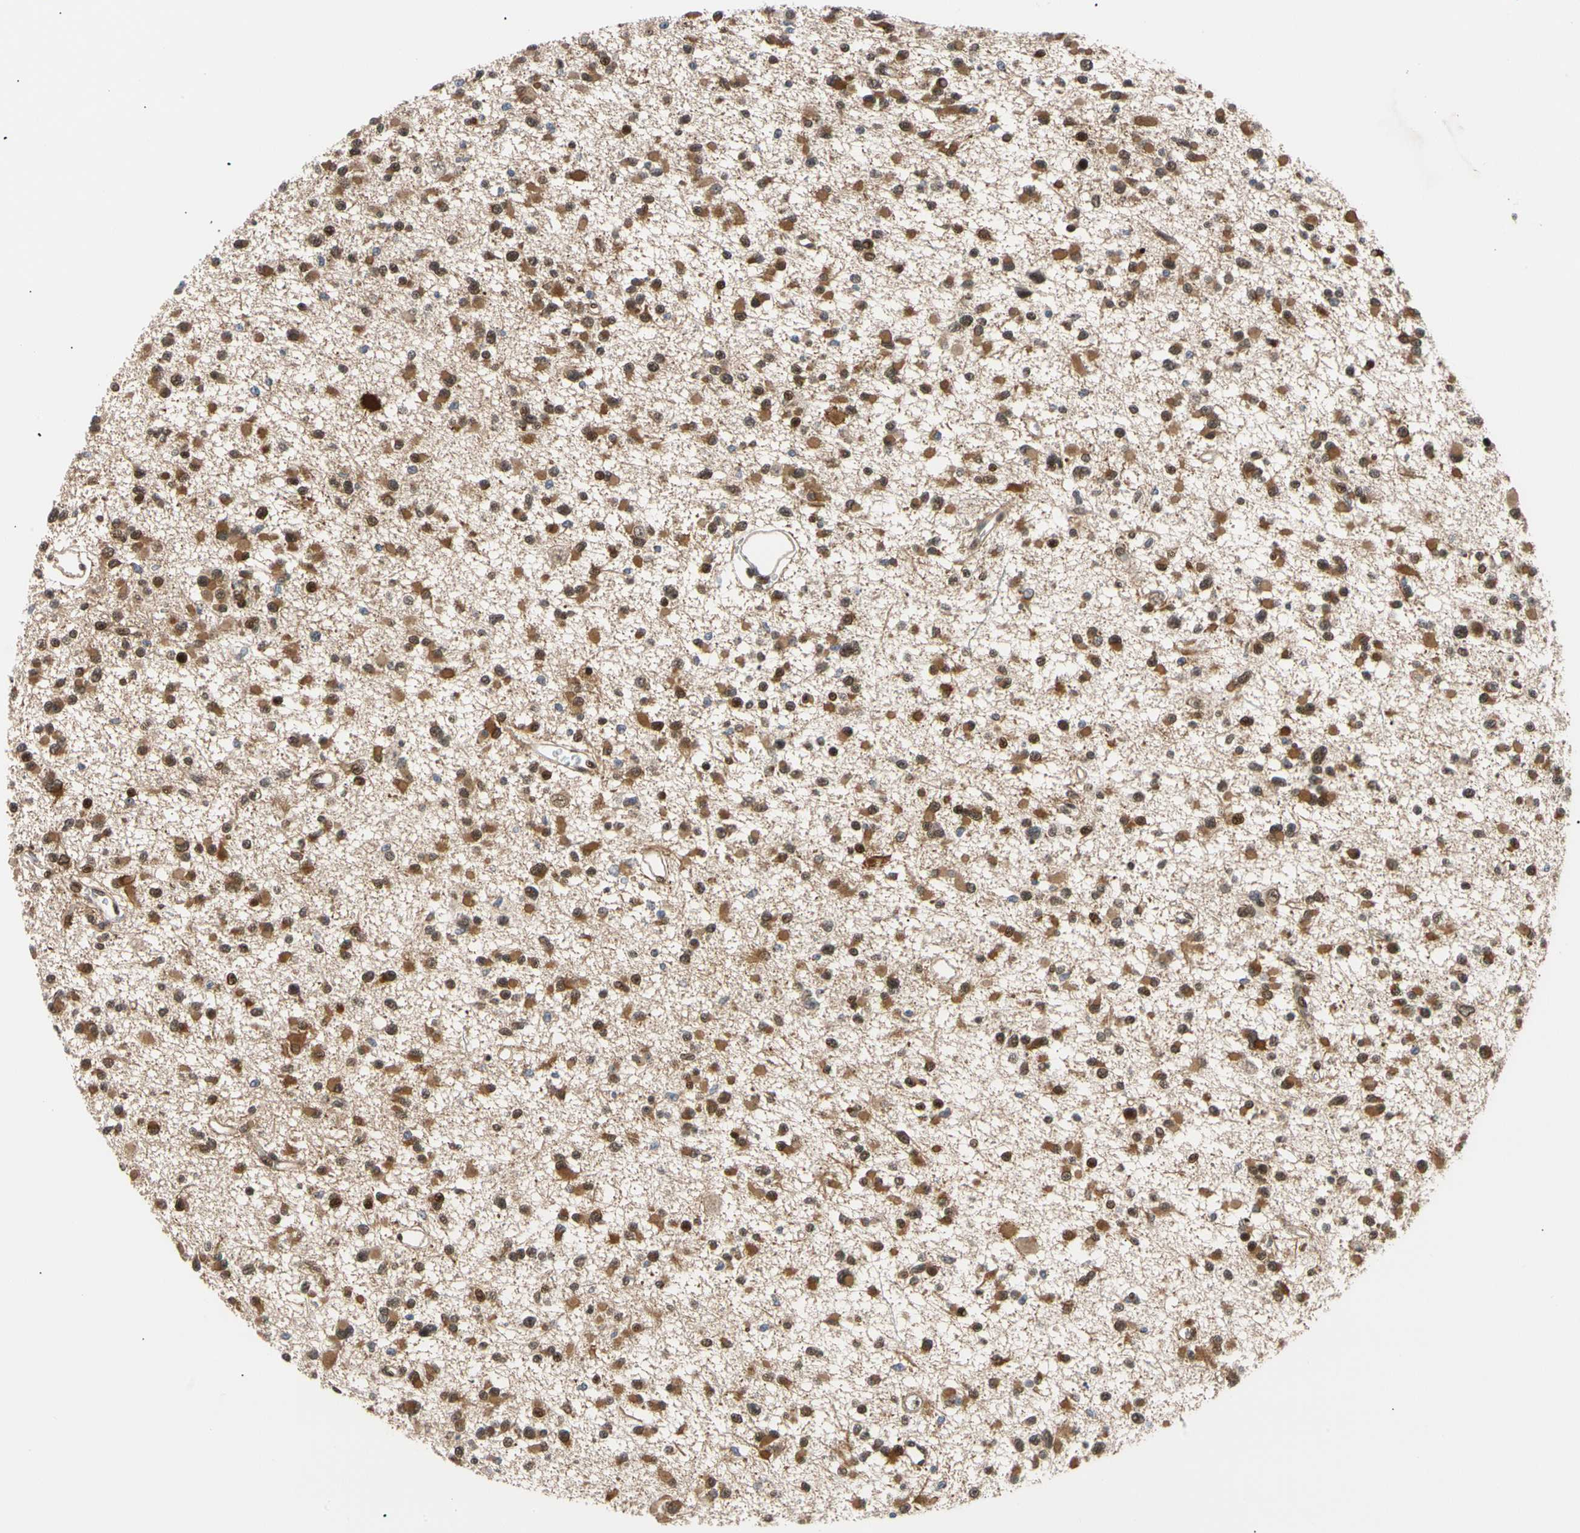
{"staining": {"intensity": "moderate", "quantity": ">75%", "location": "cytoplasmic/membranous"}, "tissue": "glioma", "cell_type": "Tumor cells", "image_type": "cancer", "snomed": [{"axis": "morphology", "description": "Glioma, malignant, Low grade"}, {"axis": "topography", "description": "Brain"}], "caption": "This photomicrograph shows IHC staining of low-grade glioma (malignant), with medium moderate cytoplasmic/membranous staining in approximately >75% of tumor cells.", "gene": "E2F1", "patient": {"sex": "female", "age": 22}}